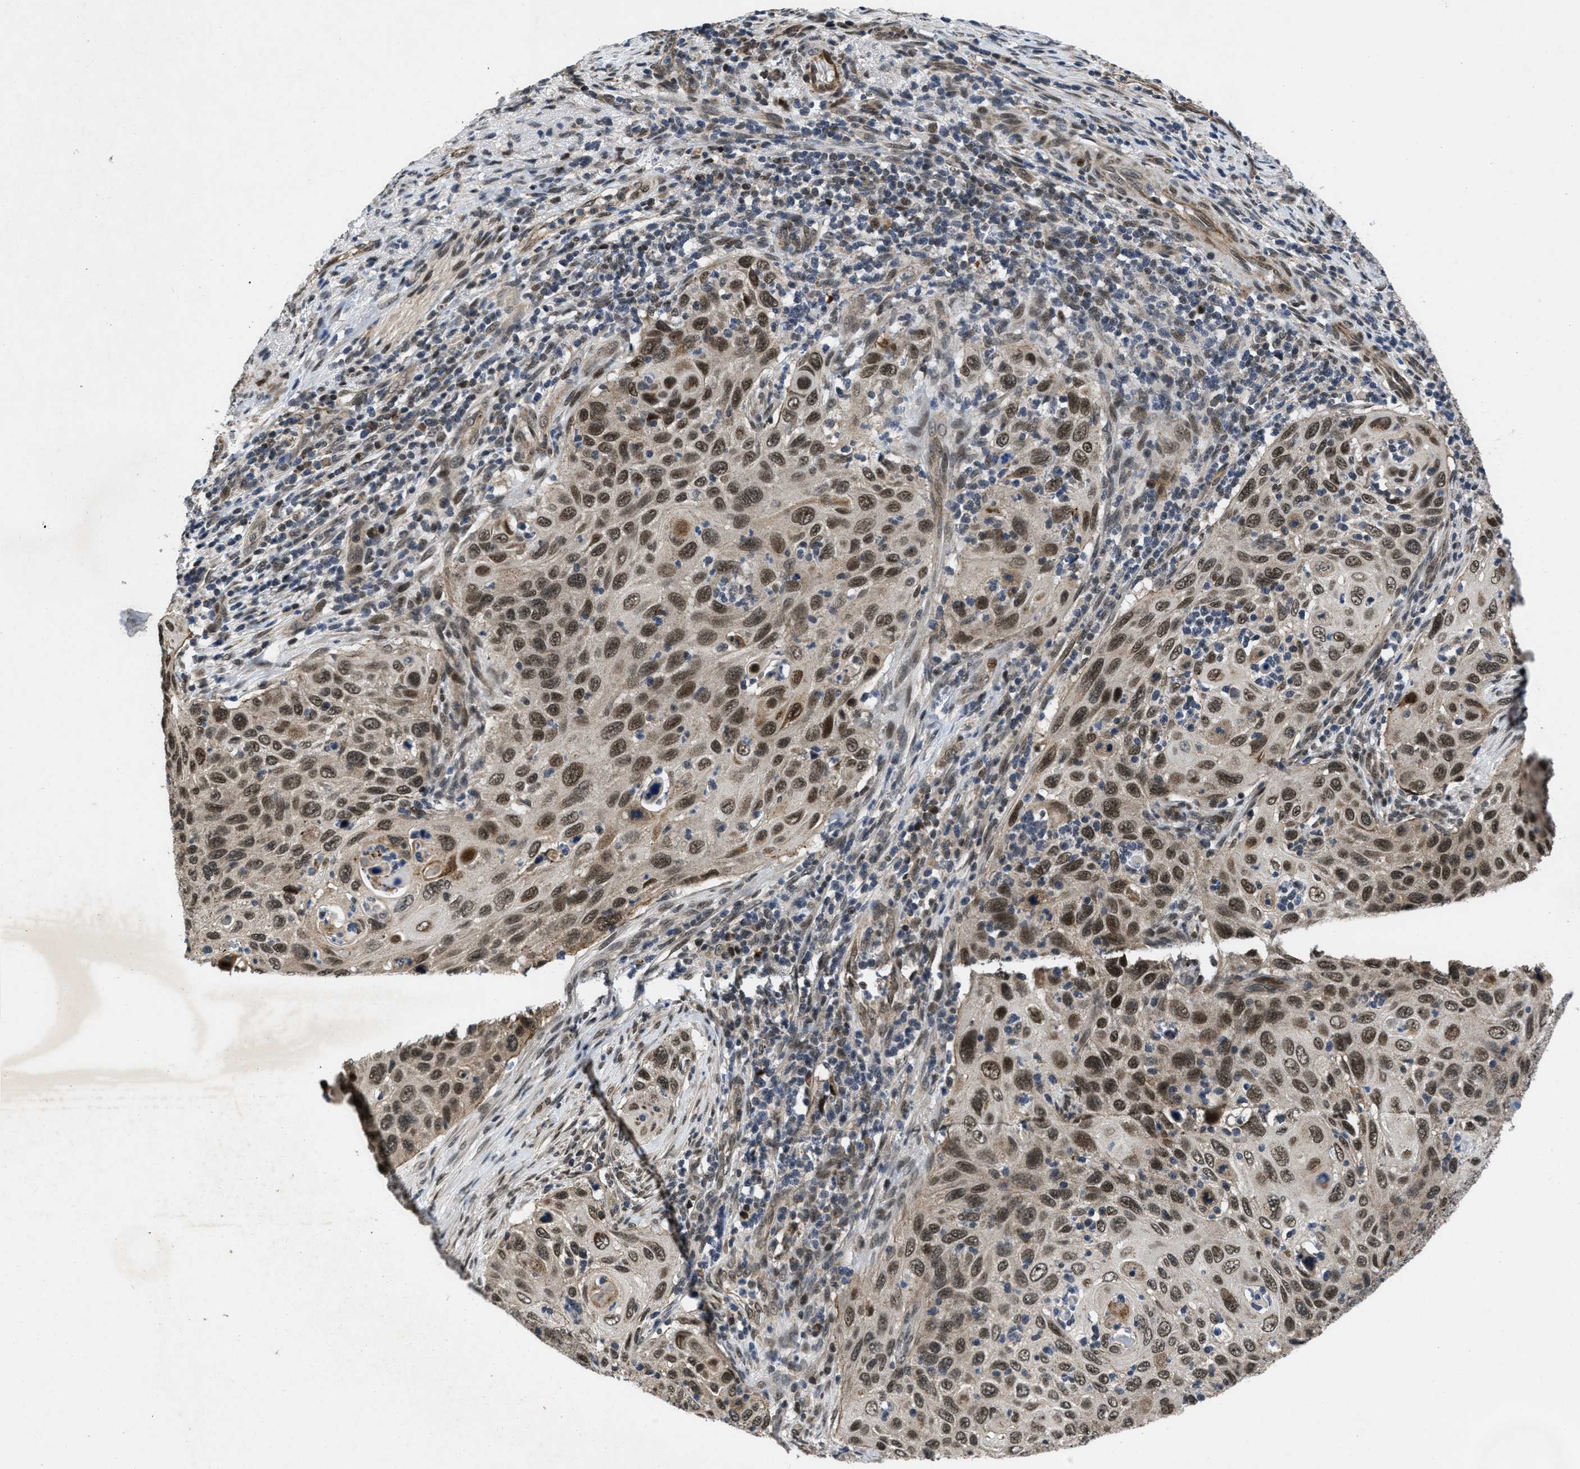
{"staining": {"intensity": "moderate", "quantity": ">75%", "location": "nuclear"}, "tissue": "cervical cancer", "cell_type": "Tumor cells", "image_type": "cancer", "snomed": [{"axis": "morphology", "description": "Squamous cell carcinoma, NOS"}, {"axis": "topography", "description": "Cervix"}], "caption": "Immunohistochemical staining of human squamous cell carcinoma (cervical) displays moderate nuclear protein staining in approximately >75% of tumor cells.", "gene": "ZNHIT1", "patient": {"sex": "female", "age": 70}}